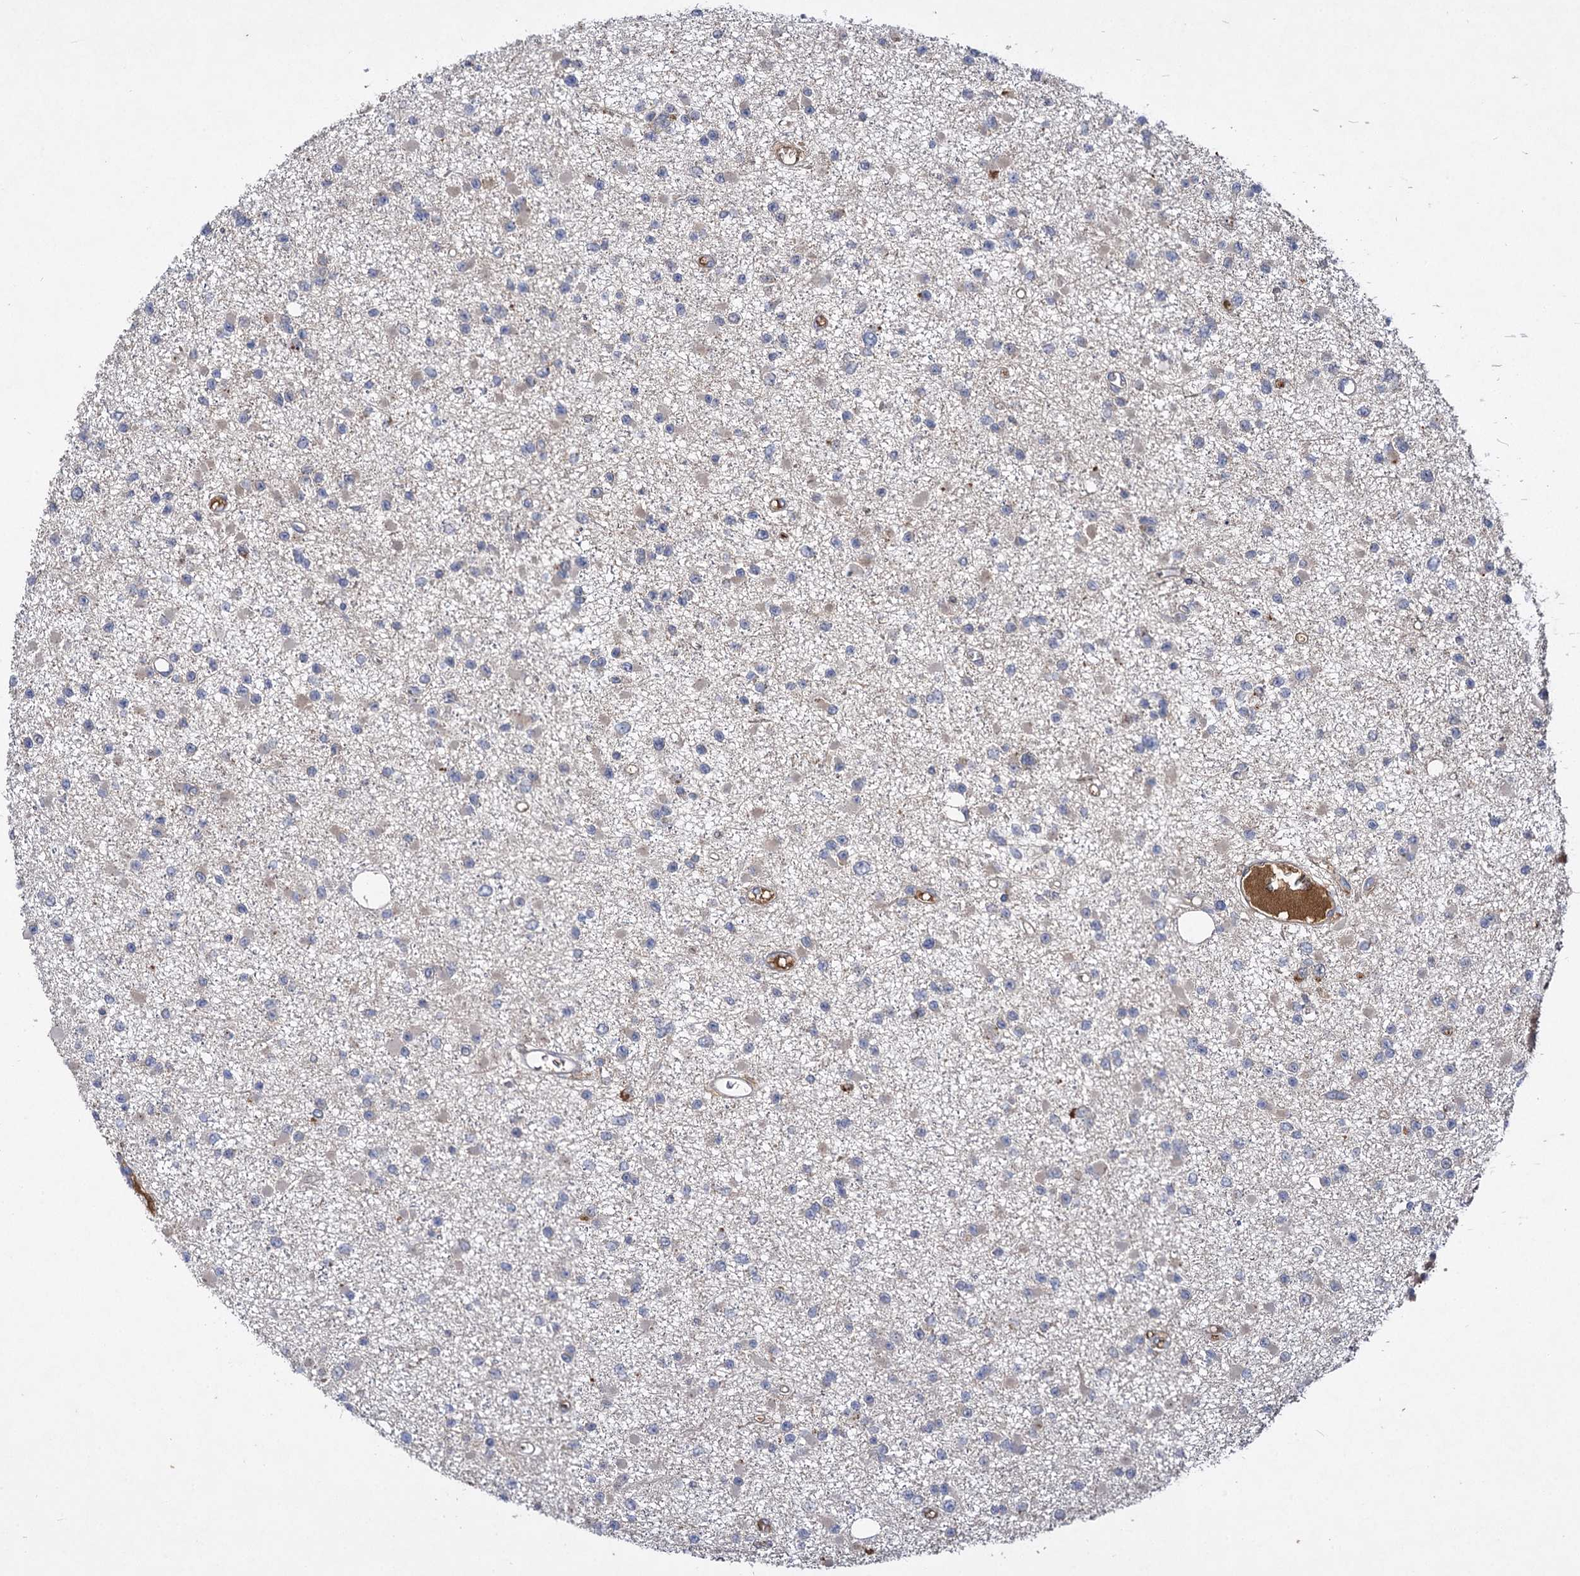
{"staining": {"intensity": "negative", "quantity": "none", "location": "none"}, "tissue": "glioma", "cell_type": "Tumor cells", "image_type": "cancer", "snomed": [{"axis": "morphology", "description": "Glioma, malignant, Low grade"}, {"axis": "topography", "description": "Brain"}], "caption": "Protein analysis of malignant glioma (low-grade) exhibits no significant positivity in tumor cells.", "gene": "USP50", "patient": {"sex": "female", "age": 22}}